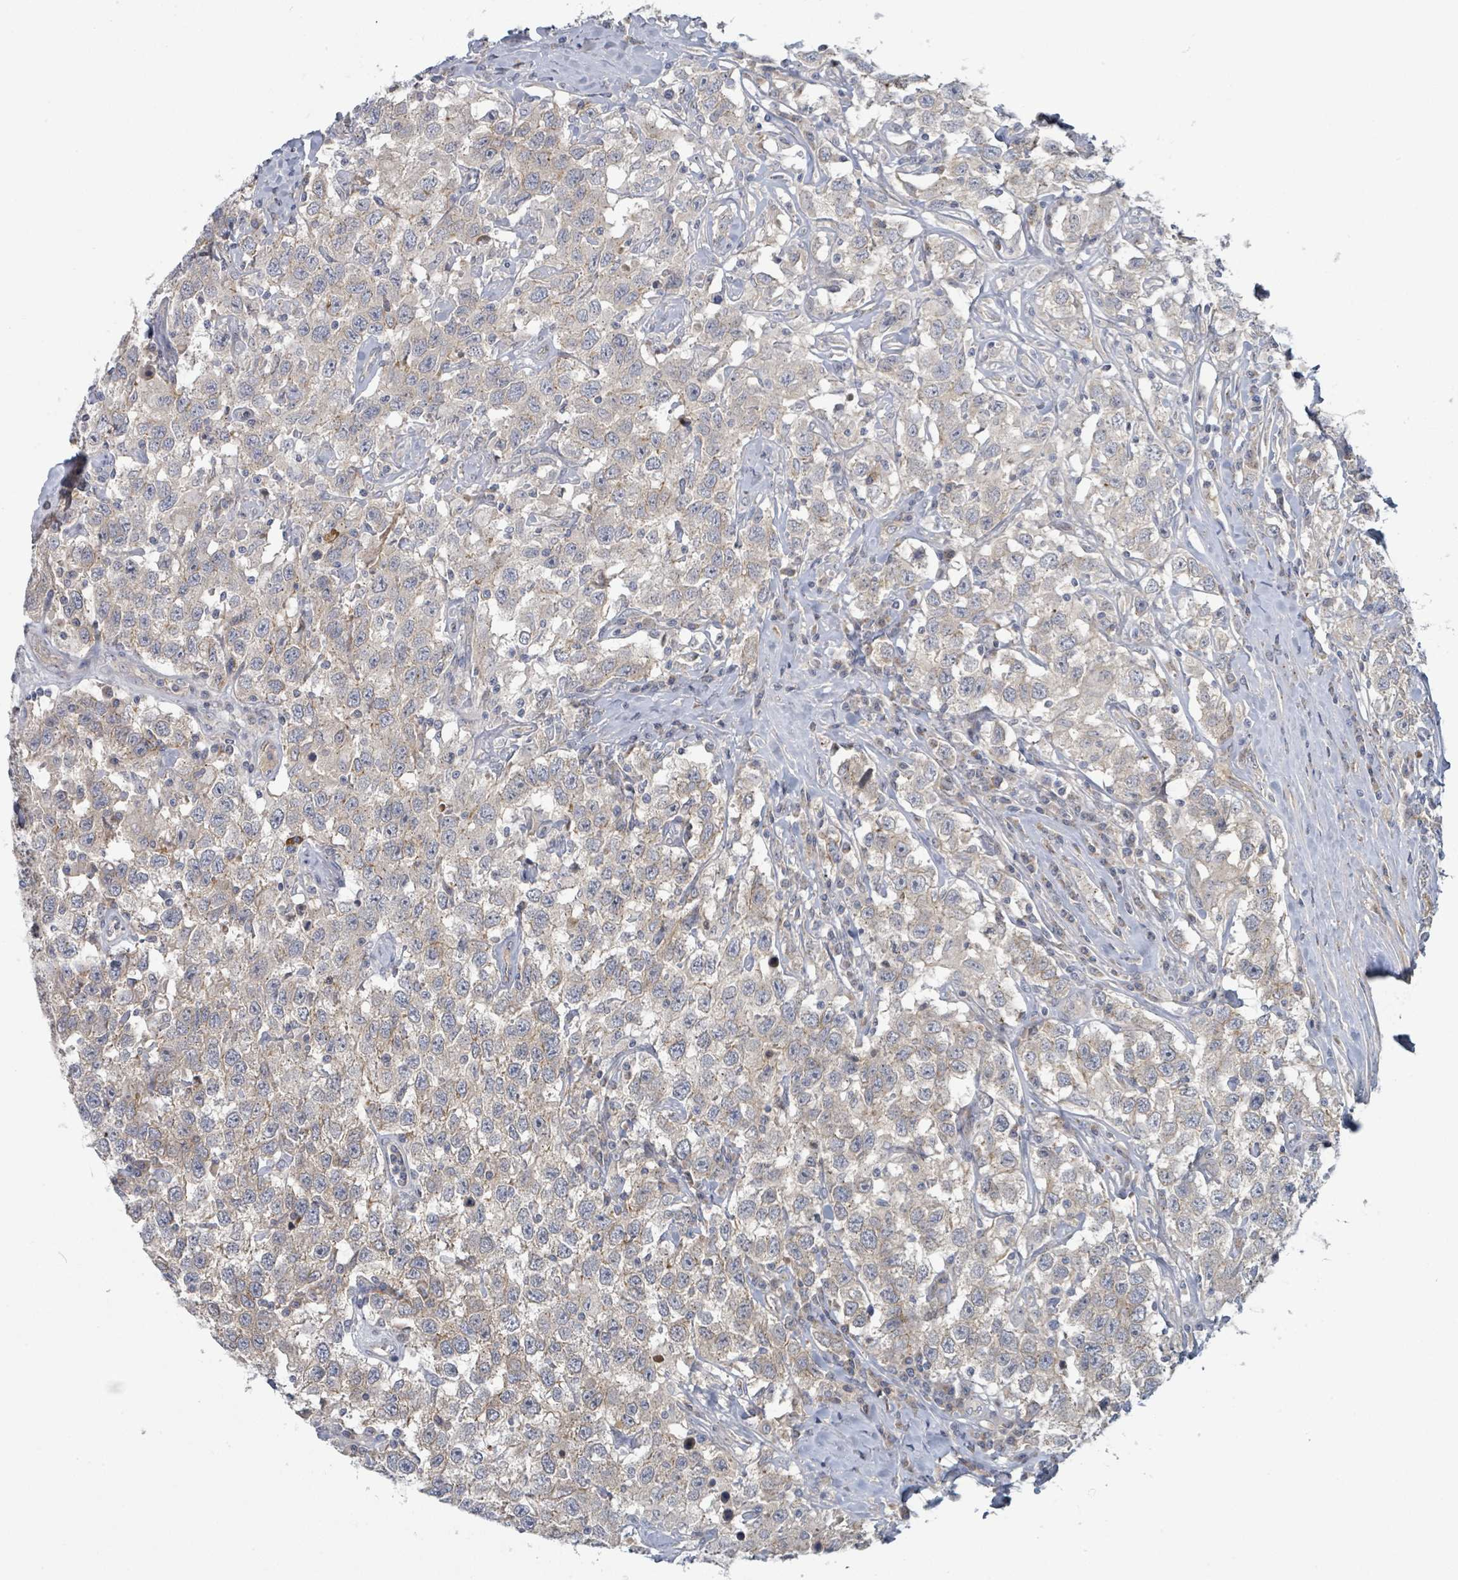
{"staining": {"intensity": "weak", "quantity": "25%-75%", "location": "cytoplasmic/membranous"}, "tissue": "testis cancer", "cell_type": "Tumor cells", "image_type": "cancer", "snomed": [{"axis": "morphology", "description": "Seminoma, NOS"}, {"axis": "topography", "description": "Testis"}], "caption": "DAB immunohistochemical staining of testis cancer (seminoma) demonstrates weak cytoplasmic/membranous protein positivity in about 25%-75% of tumor cells. (DAB IHC, brown staining for protein, blue staining for nuclei).", "gene": "COL5A3", "patient": {"sex": "male", "age": 41}}